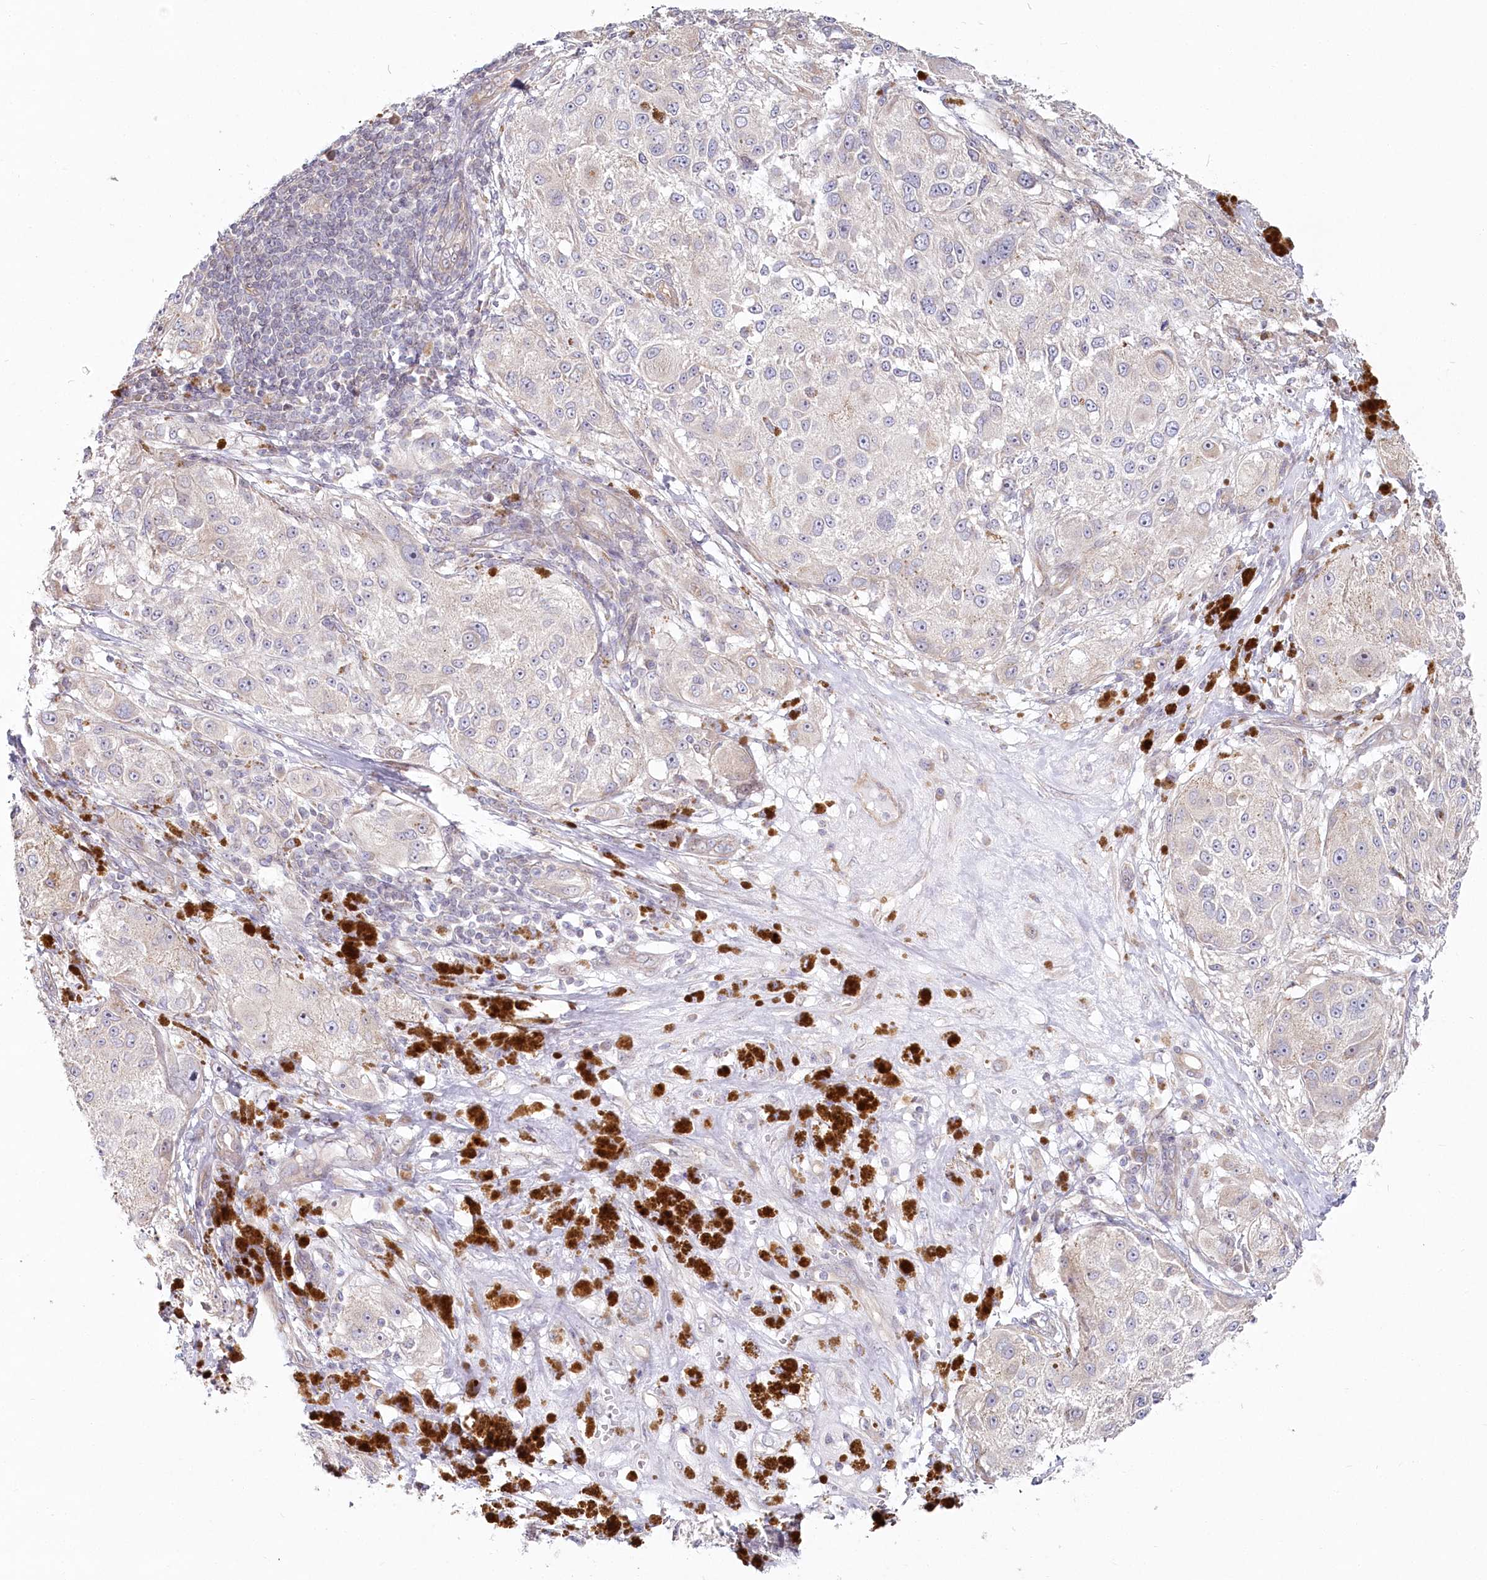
{"staining": {"intensity": "weak", "quantity": "<25%", "location": "nuclear"}, "tissue": "melanoma", "cell_type": "Tumor cells", "image_type": "cancer", "snomed": [{"axis": "morphology", "description": "Necrosis, NOS"}, {"axis": "morphology", "description": "Malignant melanoma, NOS"}, {"axis": "topography", "description": "Skin"}], "caption": "Immunohistochemistry of malignant melanoma exhibits no positivity in tumor cells.", "gene": "SPINK13", "patient": {"sex": "female", "age": 87}}